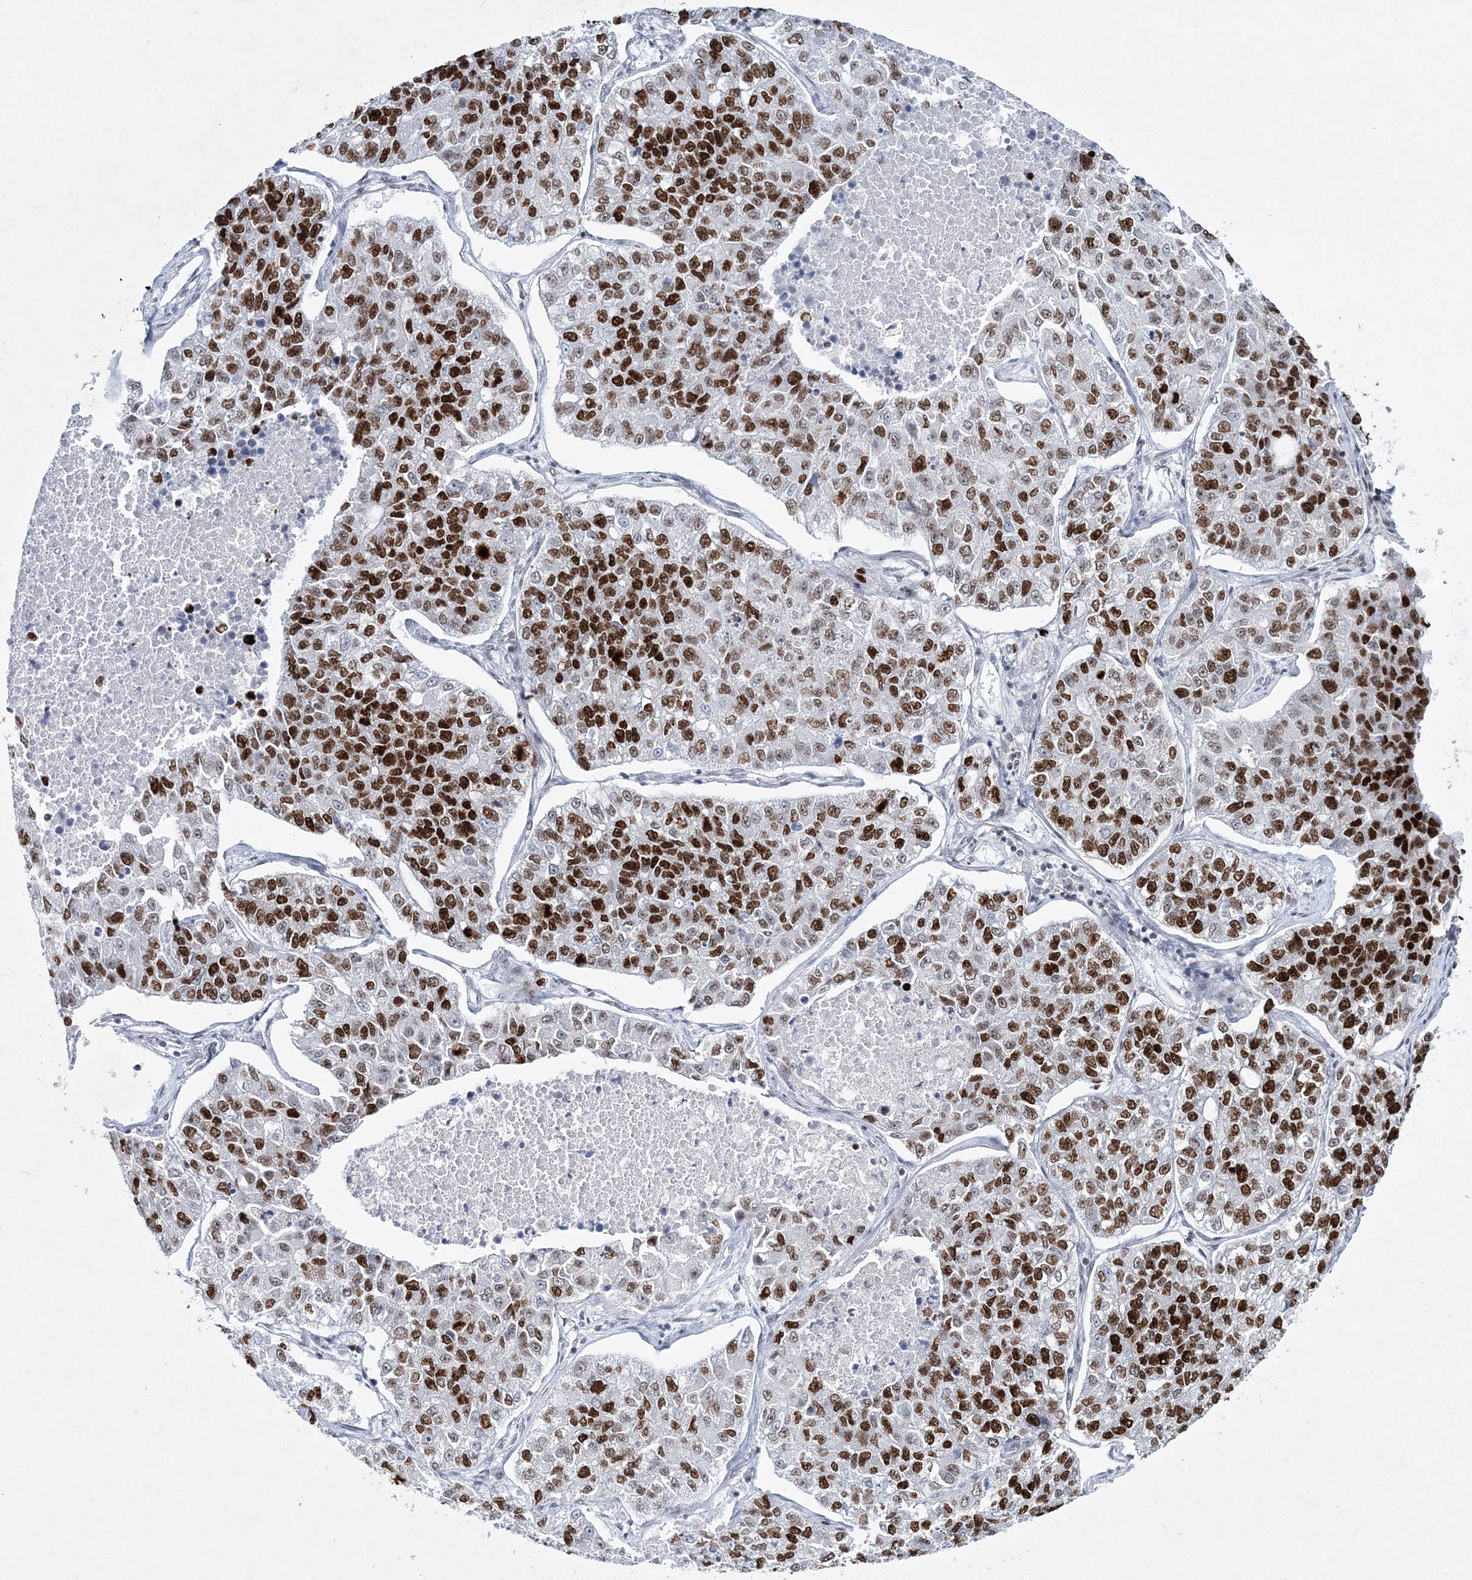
{"staining": {"intensity": "strong", "quantity": ">75%", "location": "nuclear"}, "tissue": "lung cancer", "cell_type": "Tumor cells", "image_type": "cancer", "snomed": [{"axis": "morphology", "description": "Adenocarcinoma, NOS"}, {"axis": "topography", "description": "Lung"}], "caption": "Protein staining shows strong nuclear positivity in about >75% of tumor cells in lung cancer. Immunohistochemistry (ihc) stains the protein in brown and the nuclei are stained blue.", "gene": "LRRFIP2", "patient": {"sex": "male", "age": 49}}